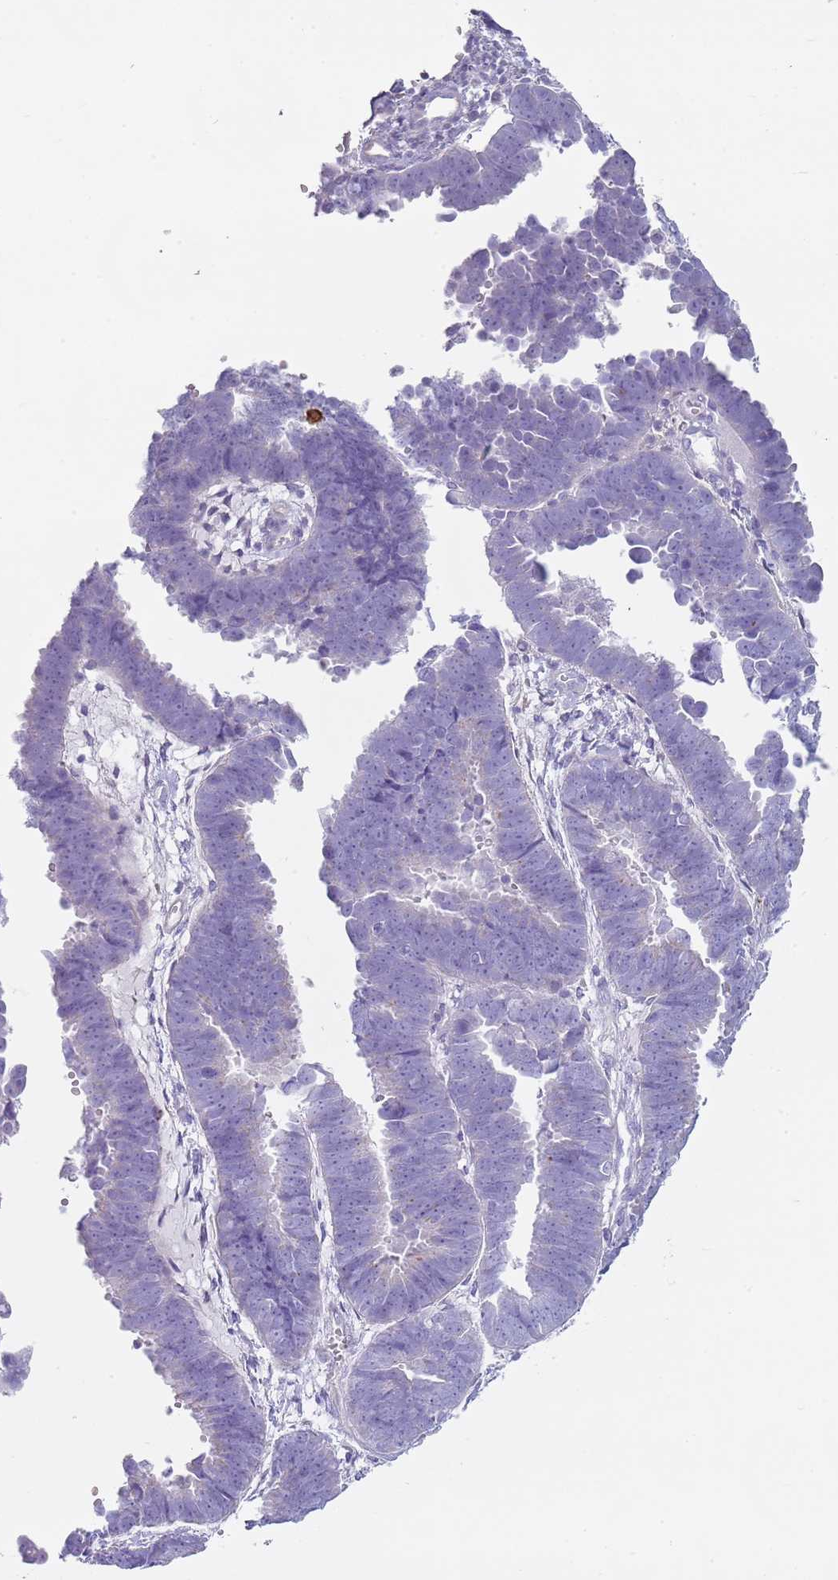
{"staining": {"intensity": "negative", "quantity": "none", "location": "none"}, "tissue": "endometrial cancer", "cell_type": "Tumor cells", "image_type": "cancer", "snomed": [{"axis": "morphology", "description": "Adenocarcinoma, NOS"}, {"axis": "topography", "description": "Endometrium"}], "caption": "A histopathology image of human endometrial adenocarcinoma is negative for staining in tumor cells. (DAB immunohistochemistry, high magnification).", "gene": "CD177", "patient": {"sex": "female", "age": 75}}